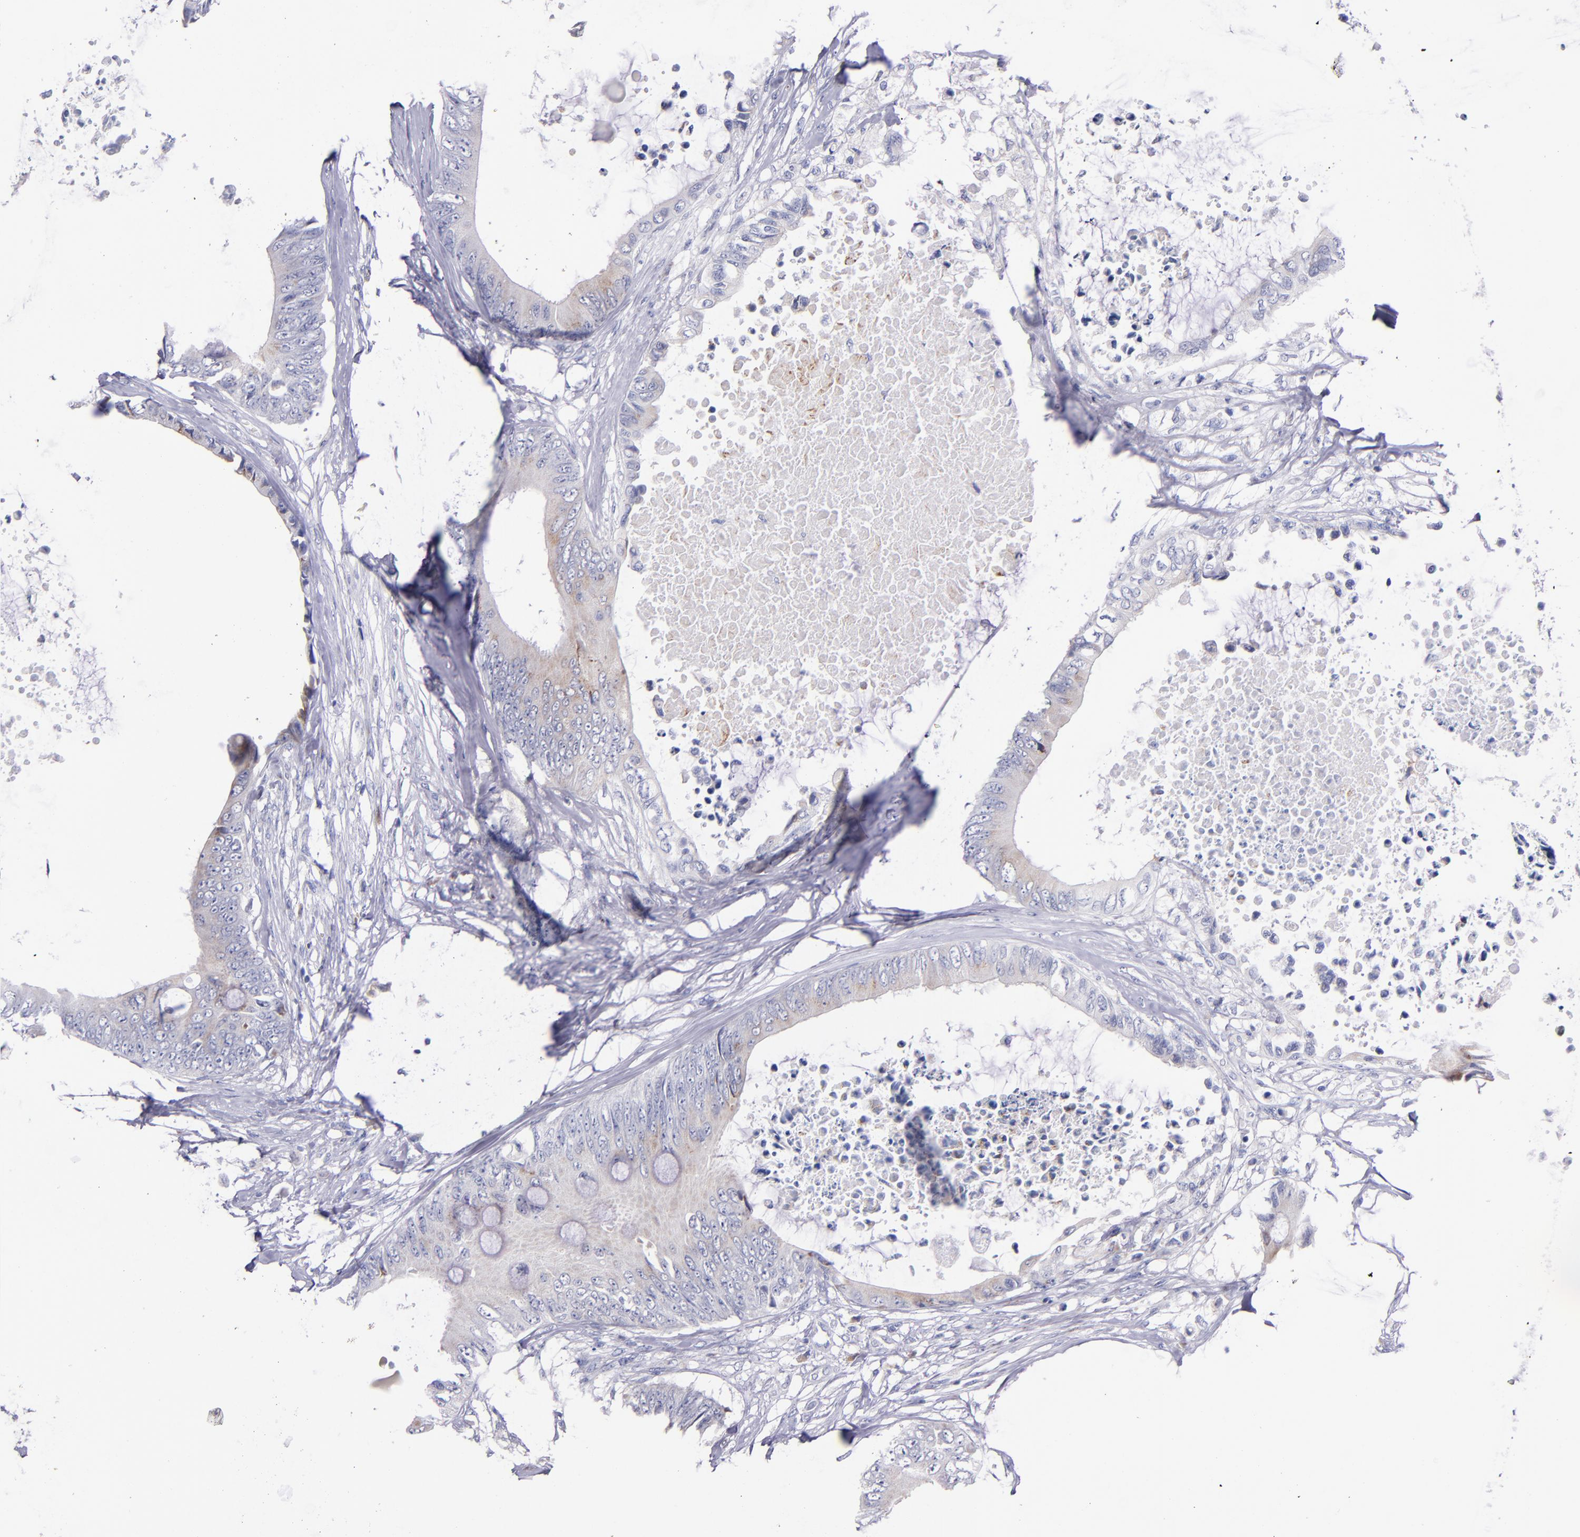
{"staining": {"intensity": "weak", "quantity": "25%-75%", "location": "cytoplasmic/membranous"}, "tissue": "colorectal cancer", "cell_type": "Tumor cells", "image_type": "cancer", "snomed": [{"axis": "morphology", "description": "Normal tissue, NOS"}, {"axis": "morphology", "description": "Adenocarcinoma, NOS"}, {"axis": "topography", "description": "Rectum"}, {"axis": "topography", "description": "Peripheral nerve tissue"}], "caption": "There is low levels of weak cytoplasmic/membranous positivity in tumor cells of colorectal adenocarcinoma, as demonstrated by immunohistochemical staining (brown color).", "gene": "RAB41", "patient": {"sex": "female", "age": 77}}